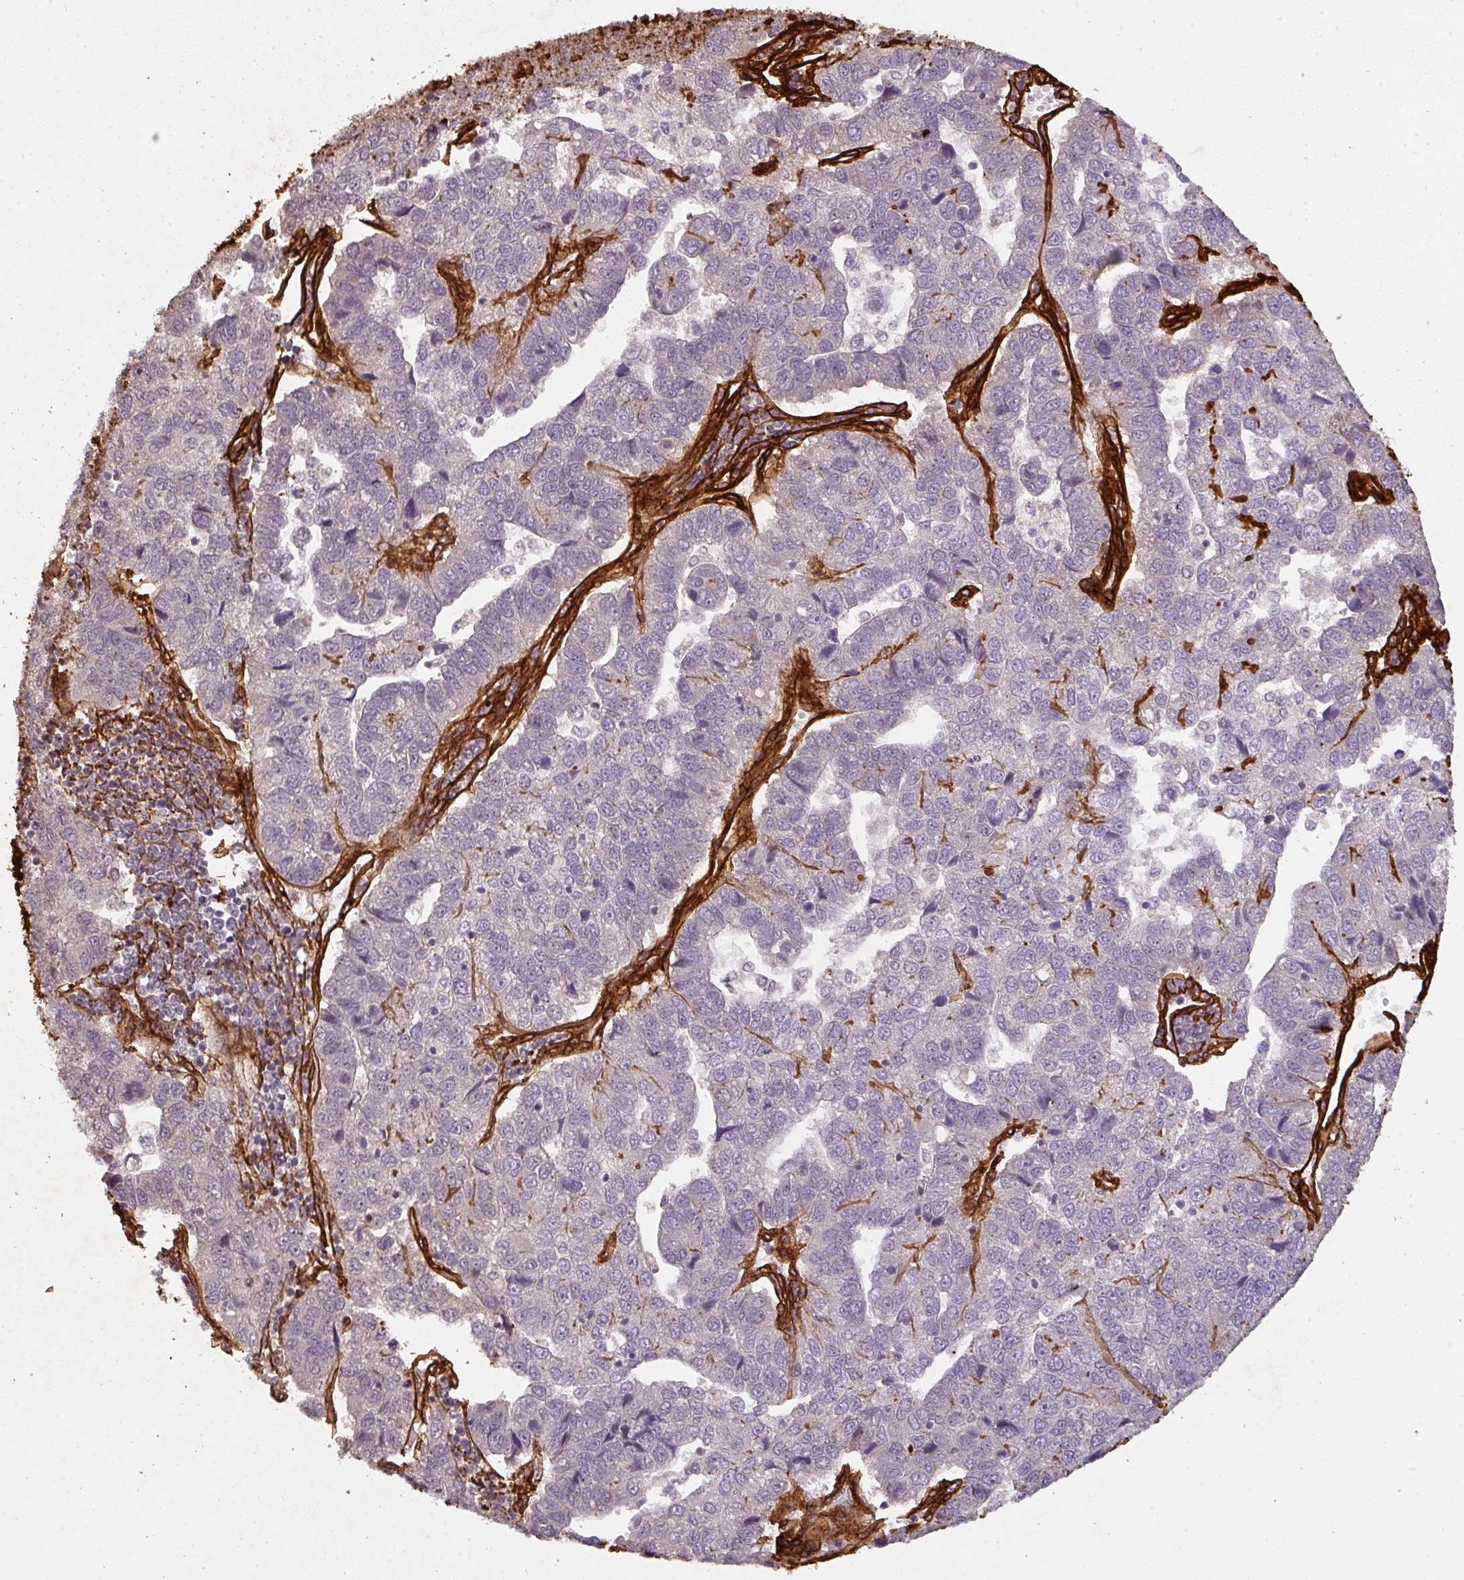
{"staining": {"intensity": "negative", "quantity": "none", "location": "none"}, "tissue": "pancreatic cancer", "cell_type": "Tumor cells", "image_type": "cancer", "snomed": [{"axis": "morphology", "description": "Adenocarcinoma, NOS"}, {"axis": "topography", "description": "Pancreas"}], "caption": "Micrograph shows no protein positivity in tumor cells of pancreatic adenocarcinoma tissue.", "gene": "COL3A1", "patient": {"sex": "female", "age": 61}}